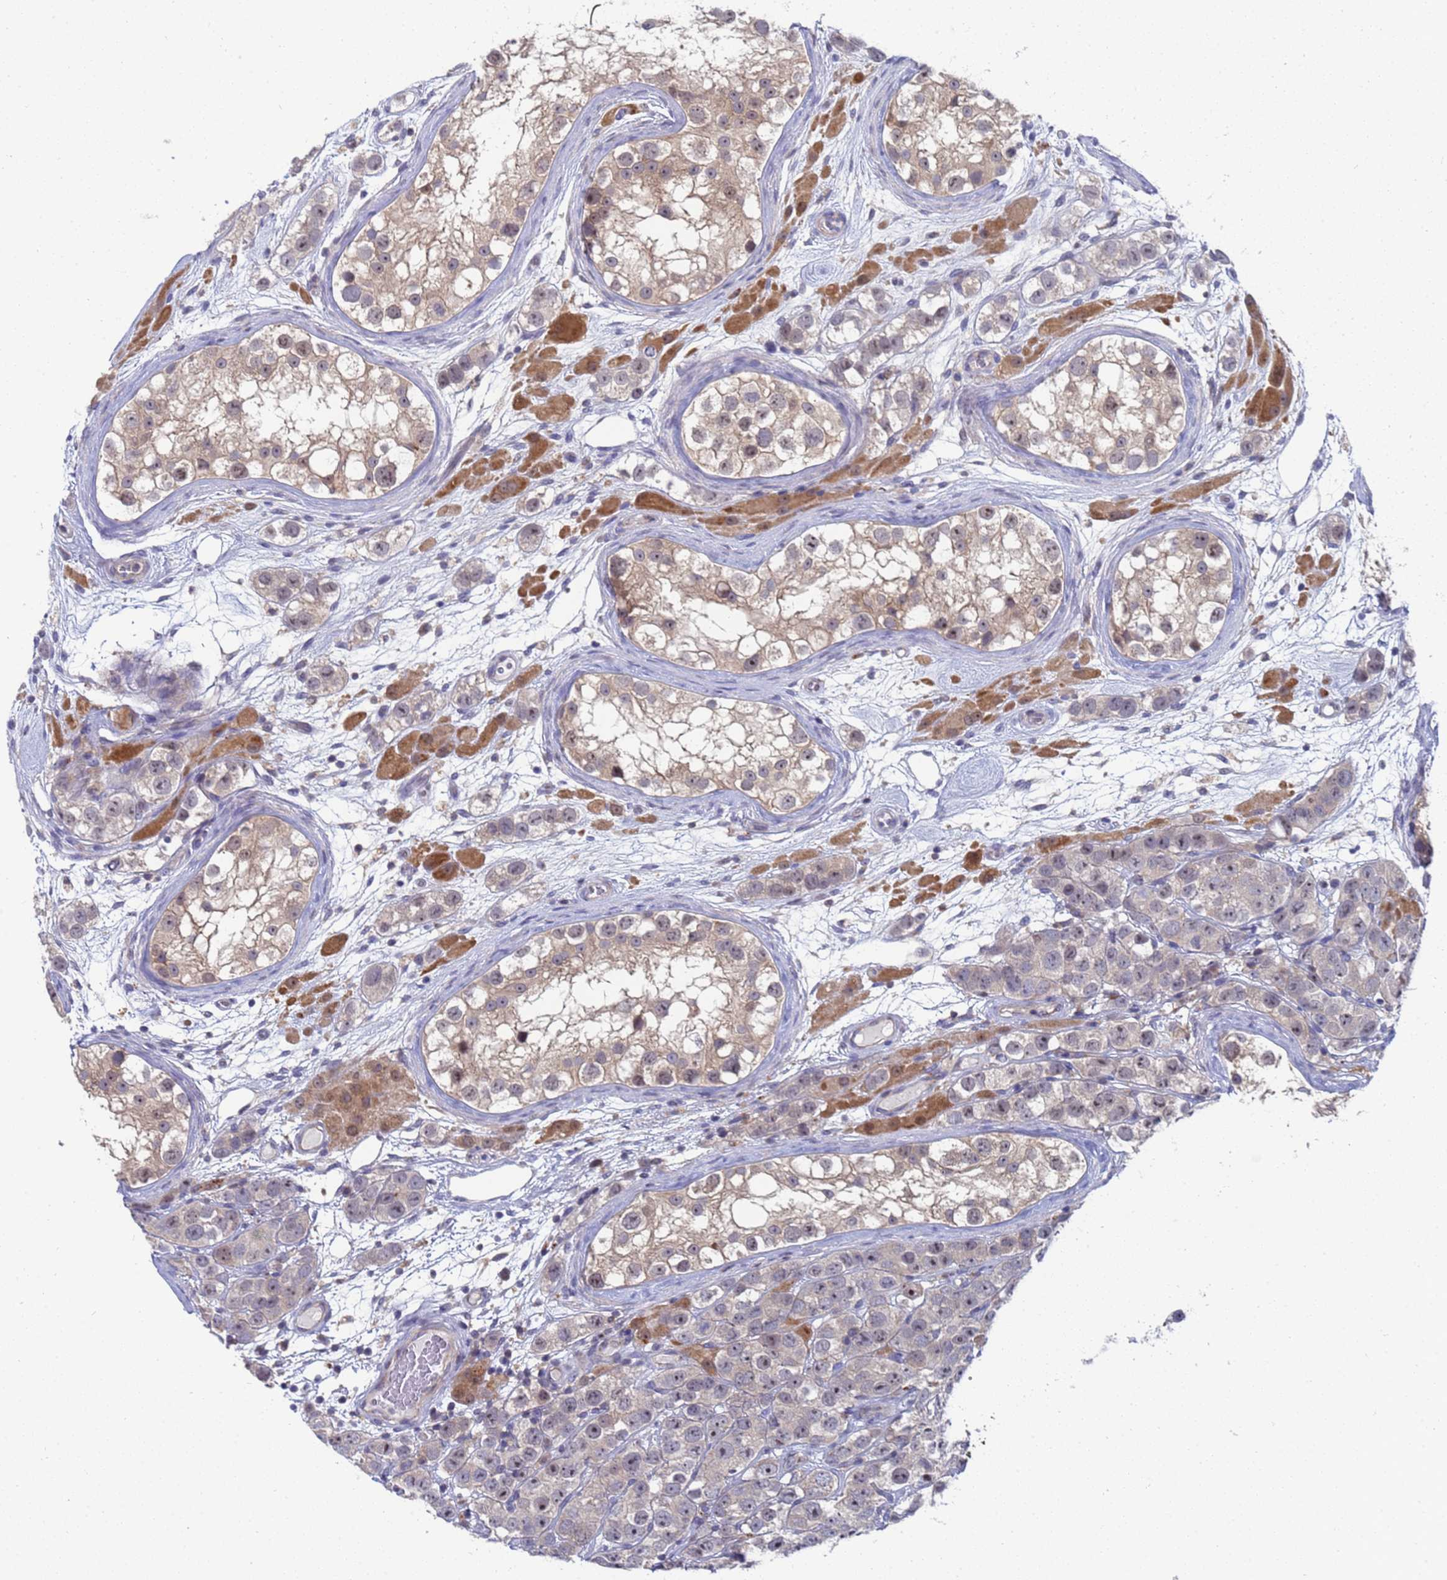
{"staining": {"intensity": "negative", "quantity": "none", "location": "none"}, "tissue": "testis cancer", "cell_type": "Tumor cells", "image_type": "cancer", "snomed": [{"axis": "morphology", "description": "Seminoma, NOS"}, {"axis": "topography", "description": "Testis"}], "caption": "There is no significant expression in tumor cells of testis cancer. Nuclei are stained in blue.", "gene": "ENOSF1", "patient": {"sex": "male", "age": 28}}